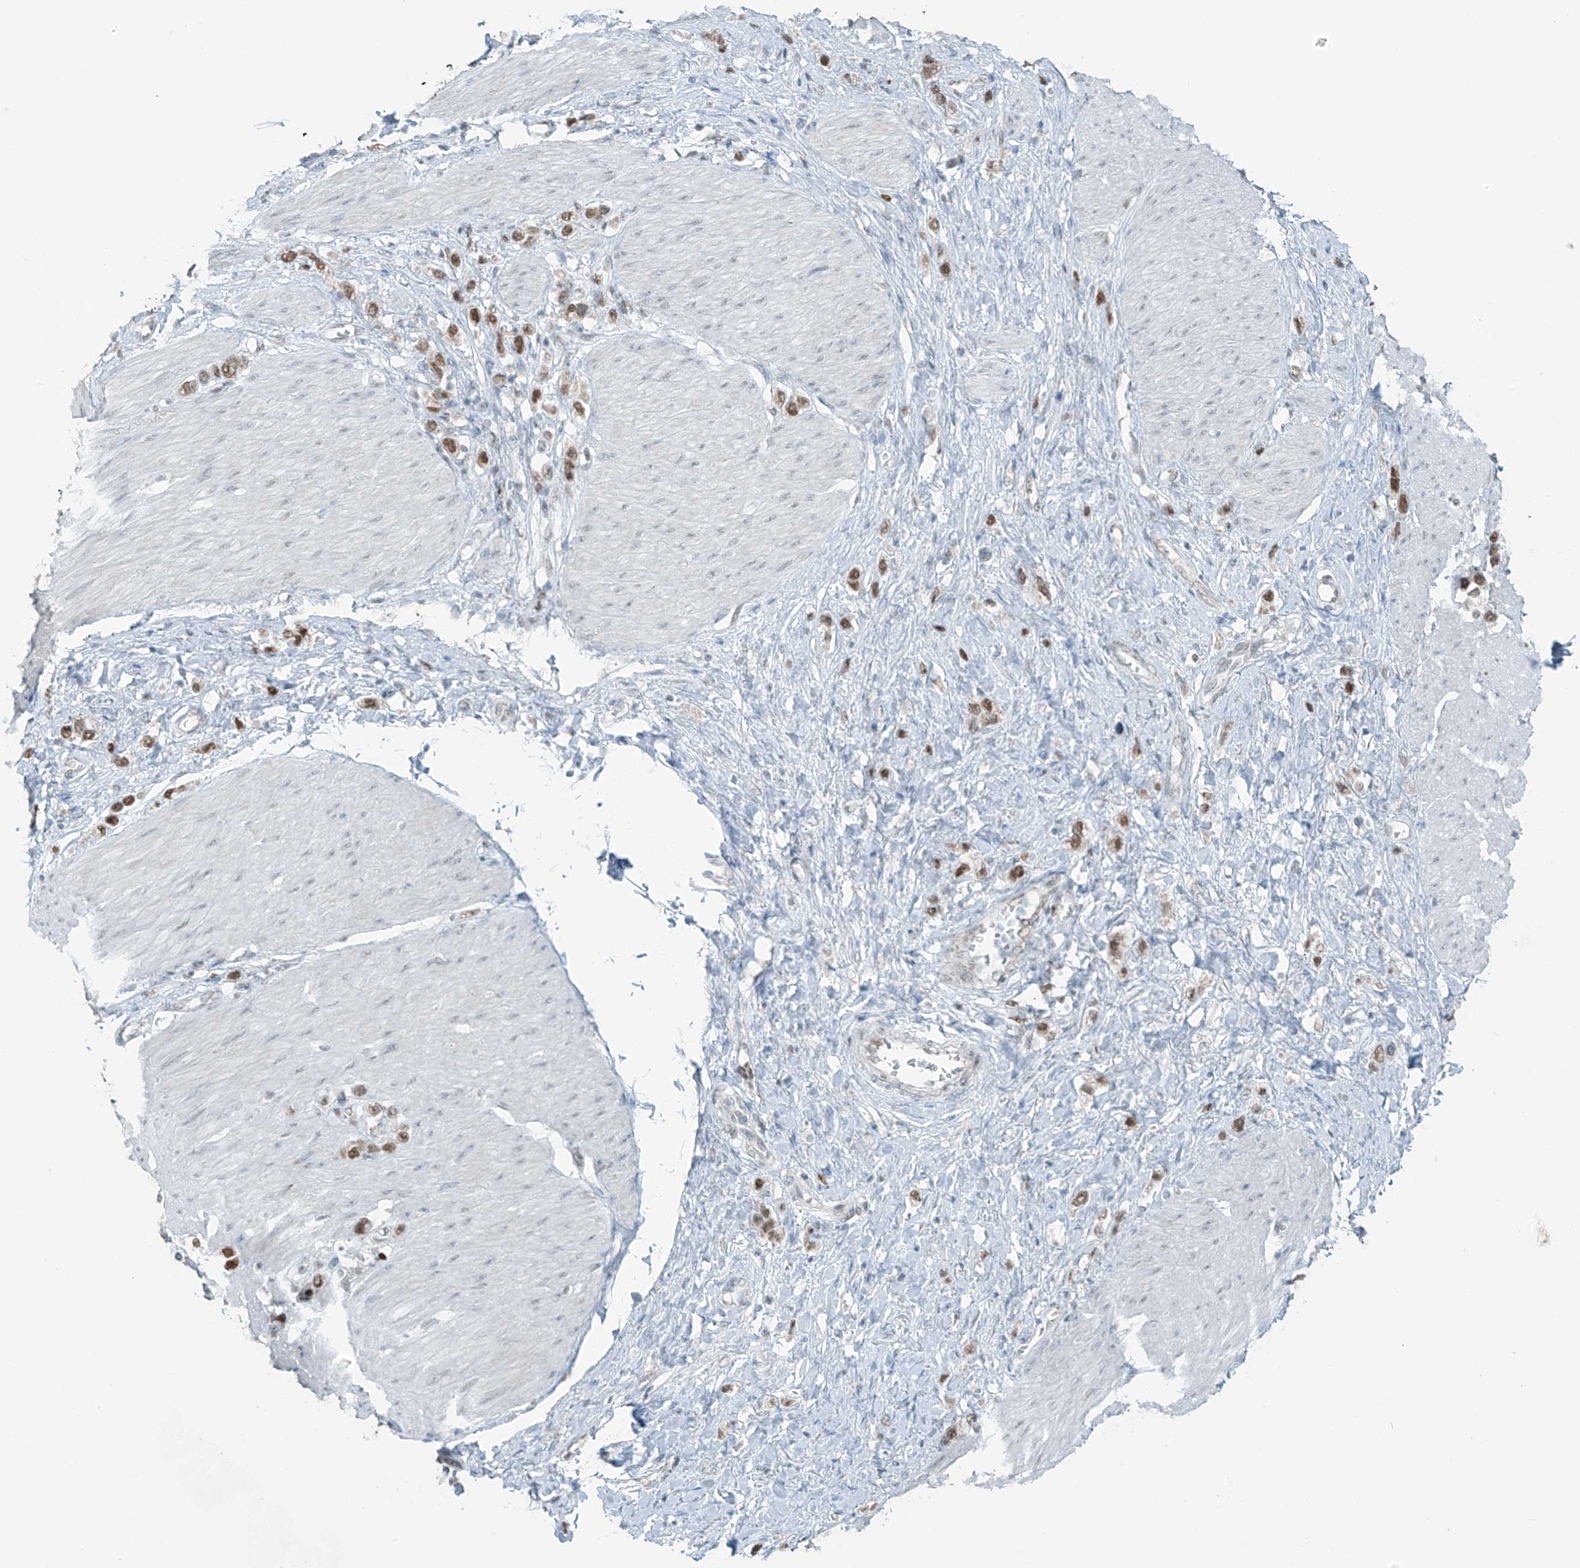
{"staining": {"intensity": "moderate", "quantity": ">75%", "location": "nuclear"}, "tissue": "stomach cancer", "cell_type": "Tumor cells", "image_type": "cancer", "snomed": [{"axis": "morphology", "description": "Normal tissue, NOS"}, {"axis": "morphology", "description": "Adenocarcinoma, NOS"}, {"axis": "topography", "description": "Stomach, upper"}, {"axis": "topography", "description": "Stomach"}], "caption": "Protein staining exhibits moderate nuclear staining in approximately >75% of tumor cells in adenocarcinoma (stomach).", "gene": "WRNIP1", "patient": {"sex": "female", "age": 65}}